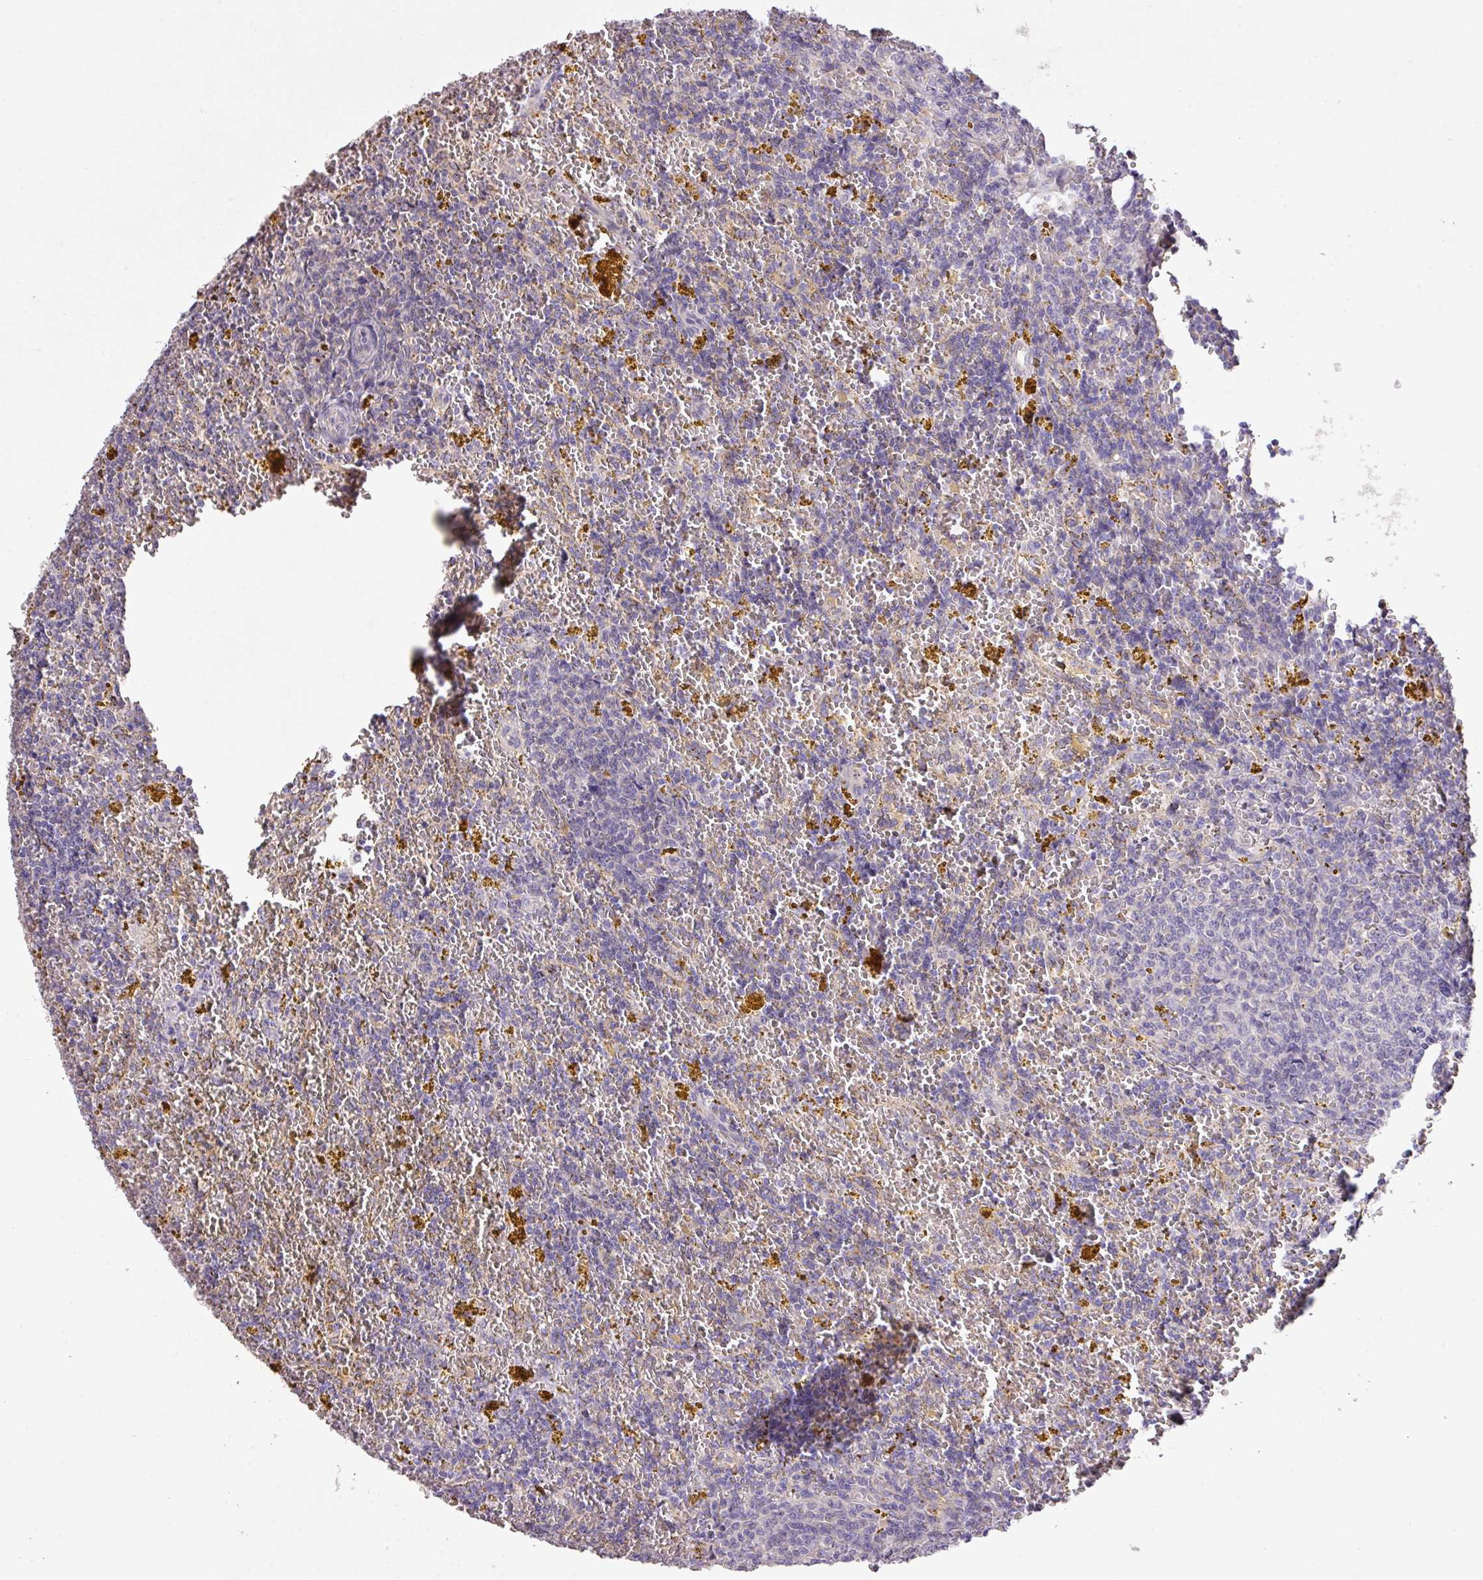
{"staining": {"intensity": "negative", "quantity": "none", "location": "none"}, "tissue": "lymphoma", "cell_type": "Tumor cells", "image_type": "cancer", "snomed": [{"axis": "morphology", "description": "Malignant lymphoma, non-Hodgkin's type, Low grade"}, {"axis": "topography", "description": "Spleen"}, {"axis": "topography", "description": "Lymph node"}], "caption": "Tumor cells are negative for brown protein staining in malignant lymphoma, non-Hodgkin's type (low-grade).", "gene": "PRADC1", "patient": {"sex": "female", "age": 66}}